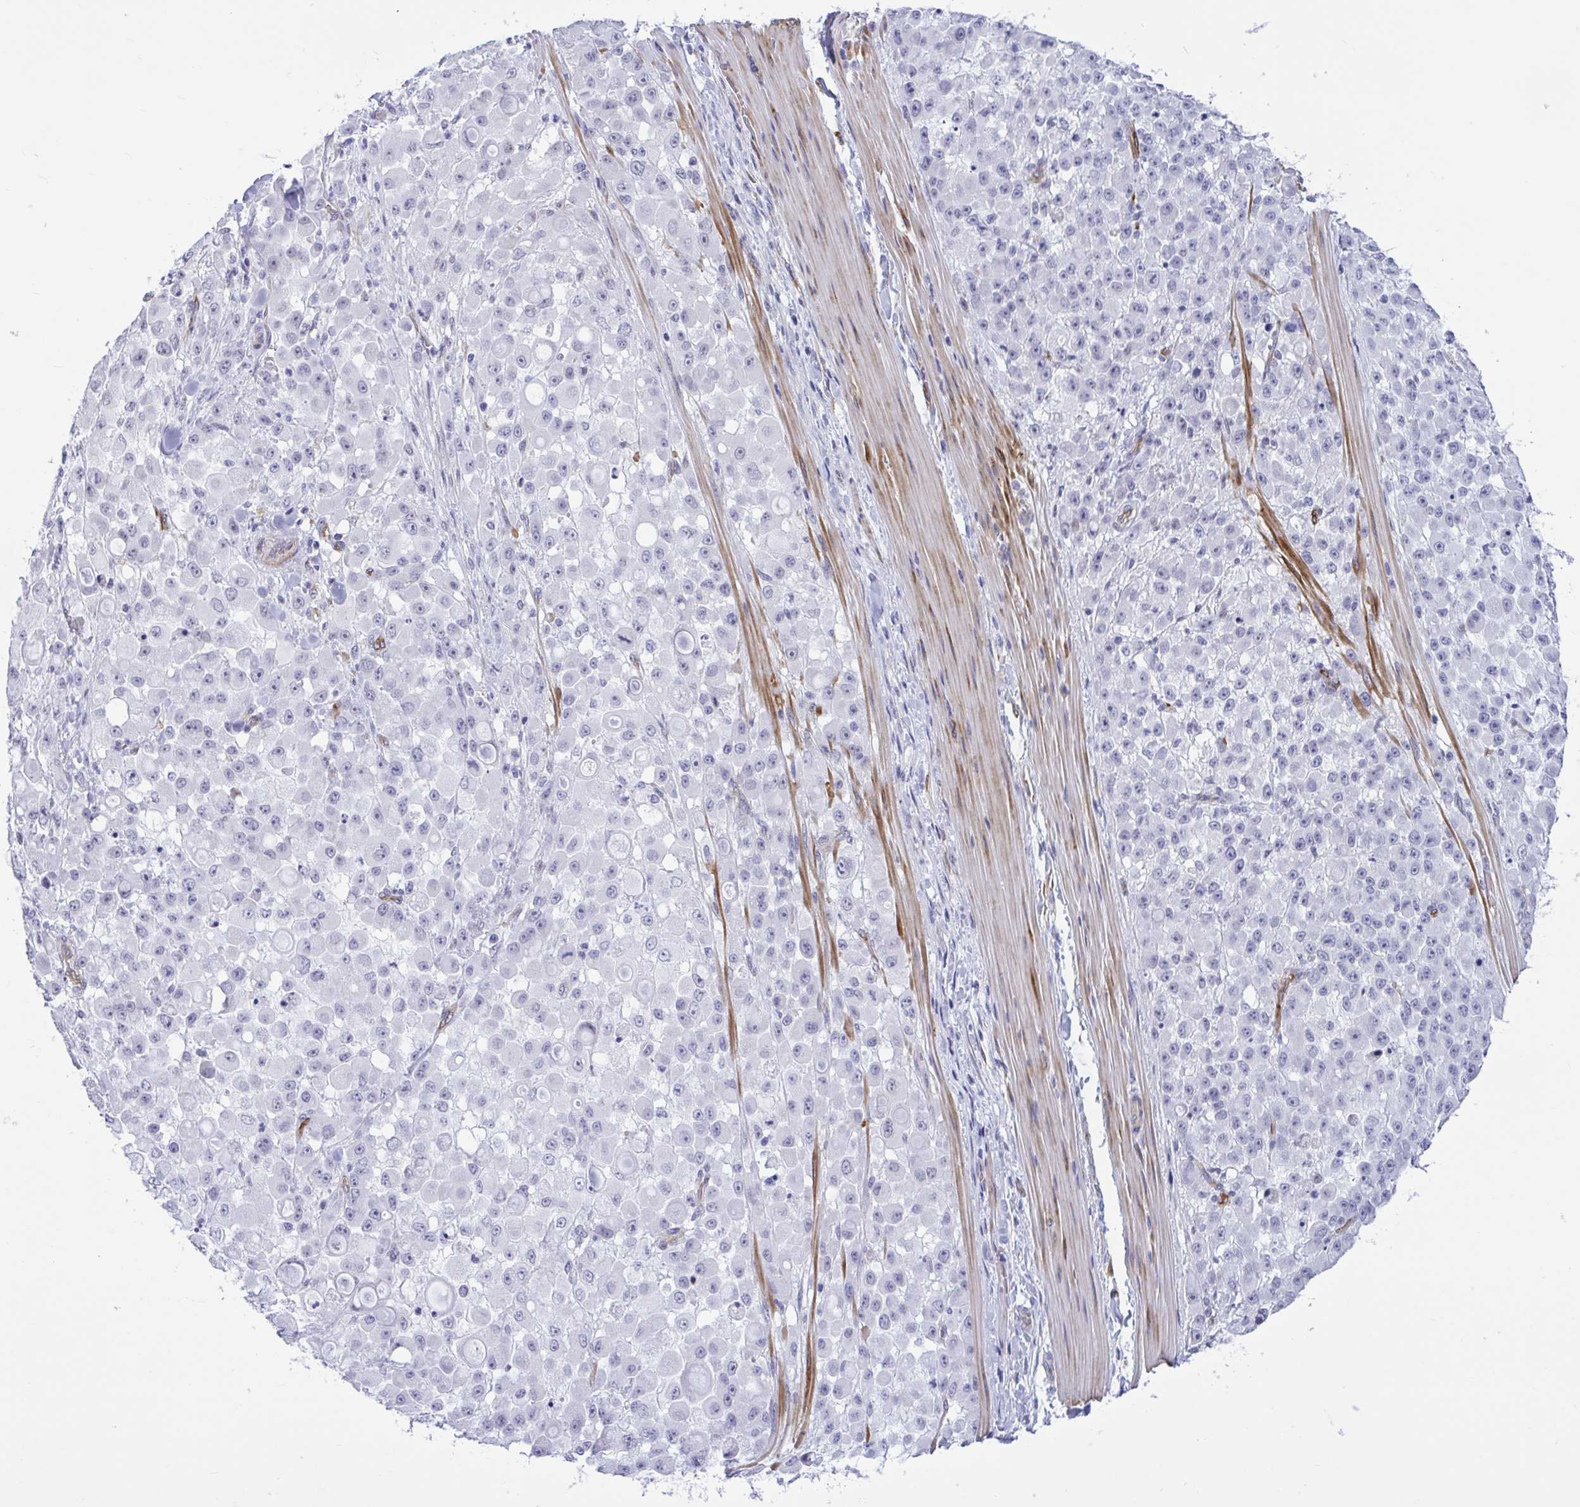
{"staining": {"intensity": "negative", "quantity": "none", "location": "none"}, "tissue": "stomach cancer", "cell_type": "Tumor cells", "image_type": "cancer", "snomed": [{"axis": "morphology", "description": "Adenocarcinoma, NOS"}, {"axis": "topography", "description": "Stomach"}], "caption": "Immunohistochemistry (IHC) photomicrograph of human stomach cancer (adenocarcinoma) stained for a protein (brown), which reveals no positivity in tumor cells.", "gene": "EML1", "patient": {"sex": "female", "age": 76}}